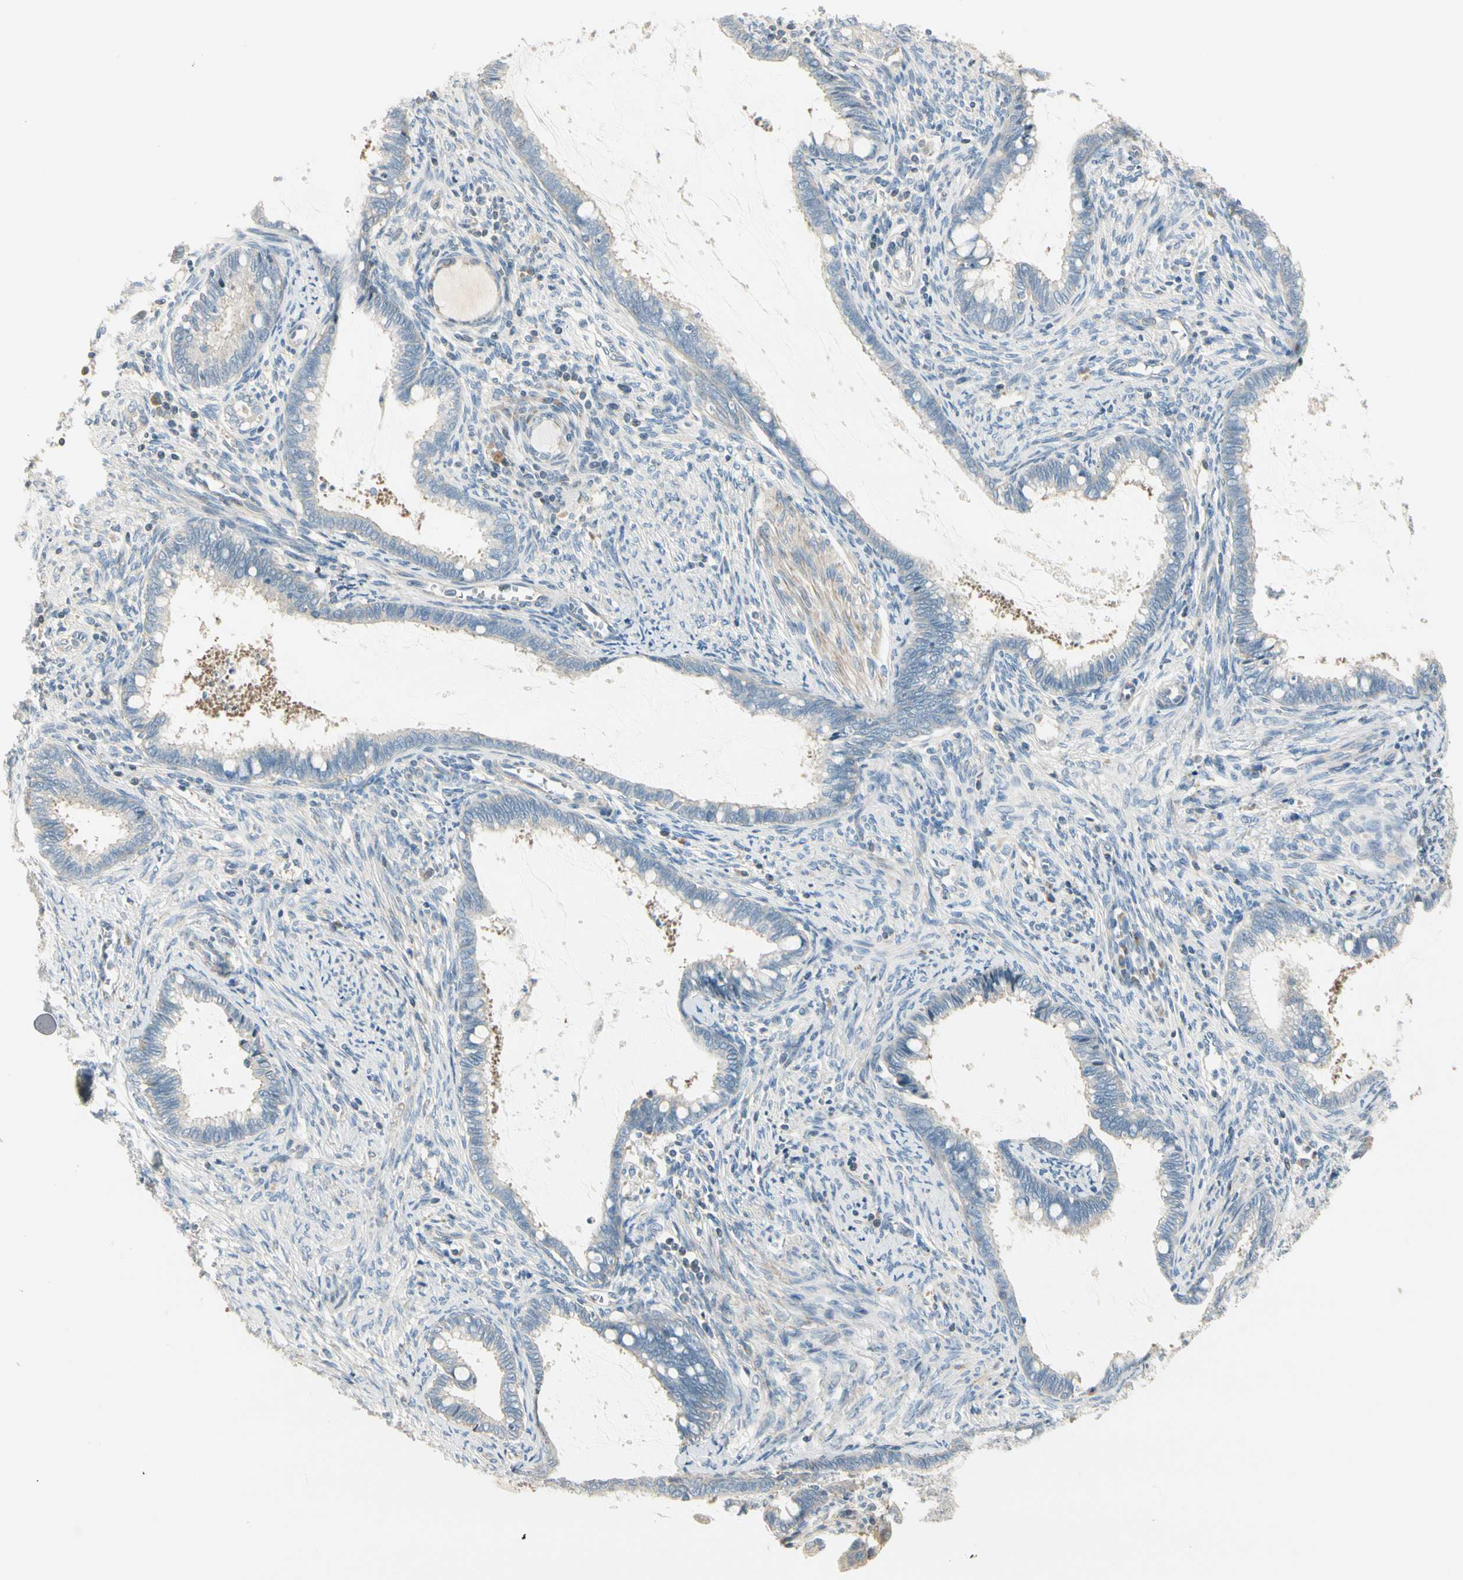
{"staining": {"intensity": "negative", "quantity": "none", "location": "none"}, "tissue": "cervical cancer", "cell_type": "Tumor cells", "image_type": "cancer", "snomed": [{"axis": "morphology", "description": "Adenocarcinoma, NOS"}, {"axis": "topography", "description": "Cervix"}], "caption": "Tumor cells show no significant protein staining in cervical cancer (adenocarcinoma).", "gene": "ADGRA3", "patient": {"sex": "female", "age": 44}}